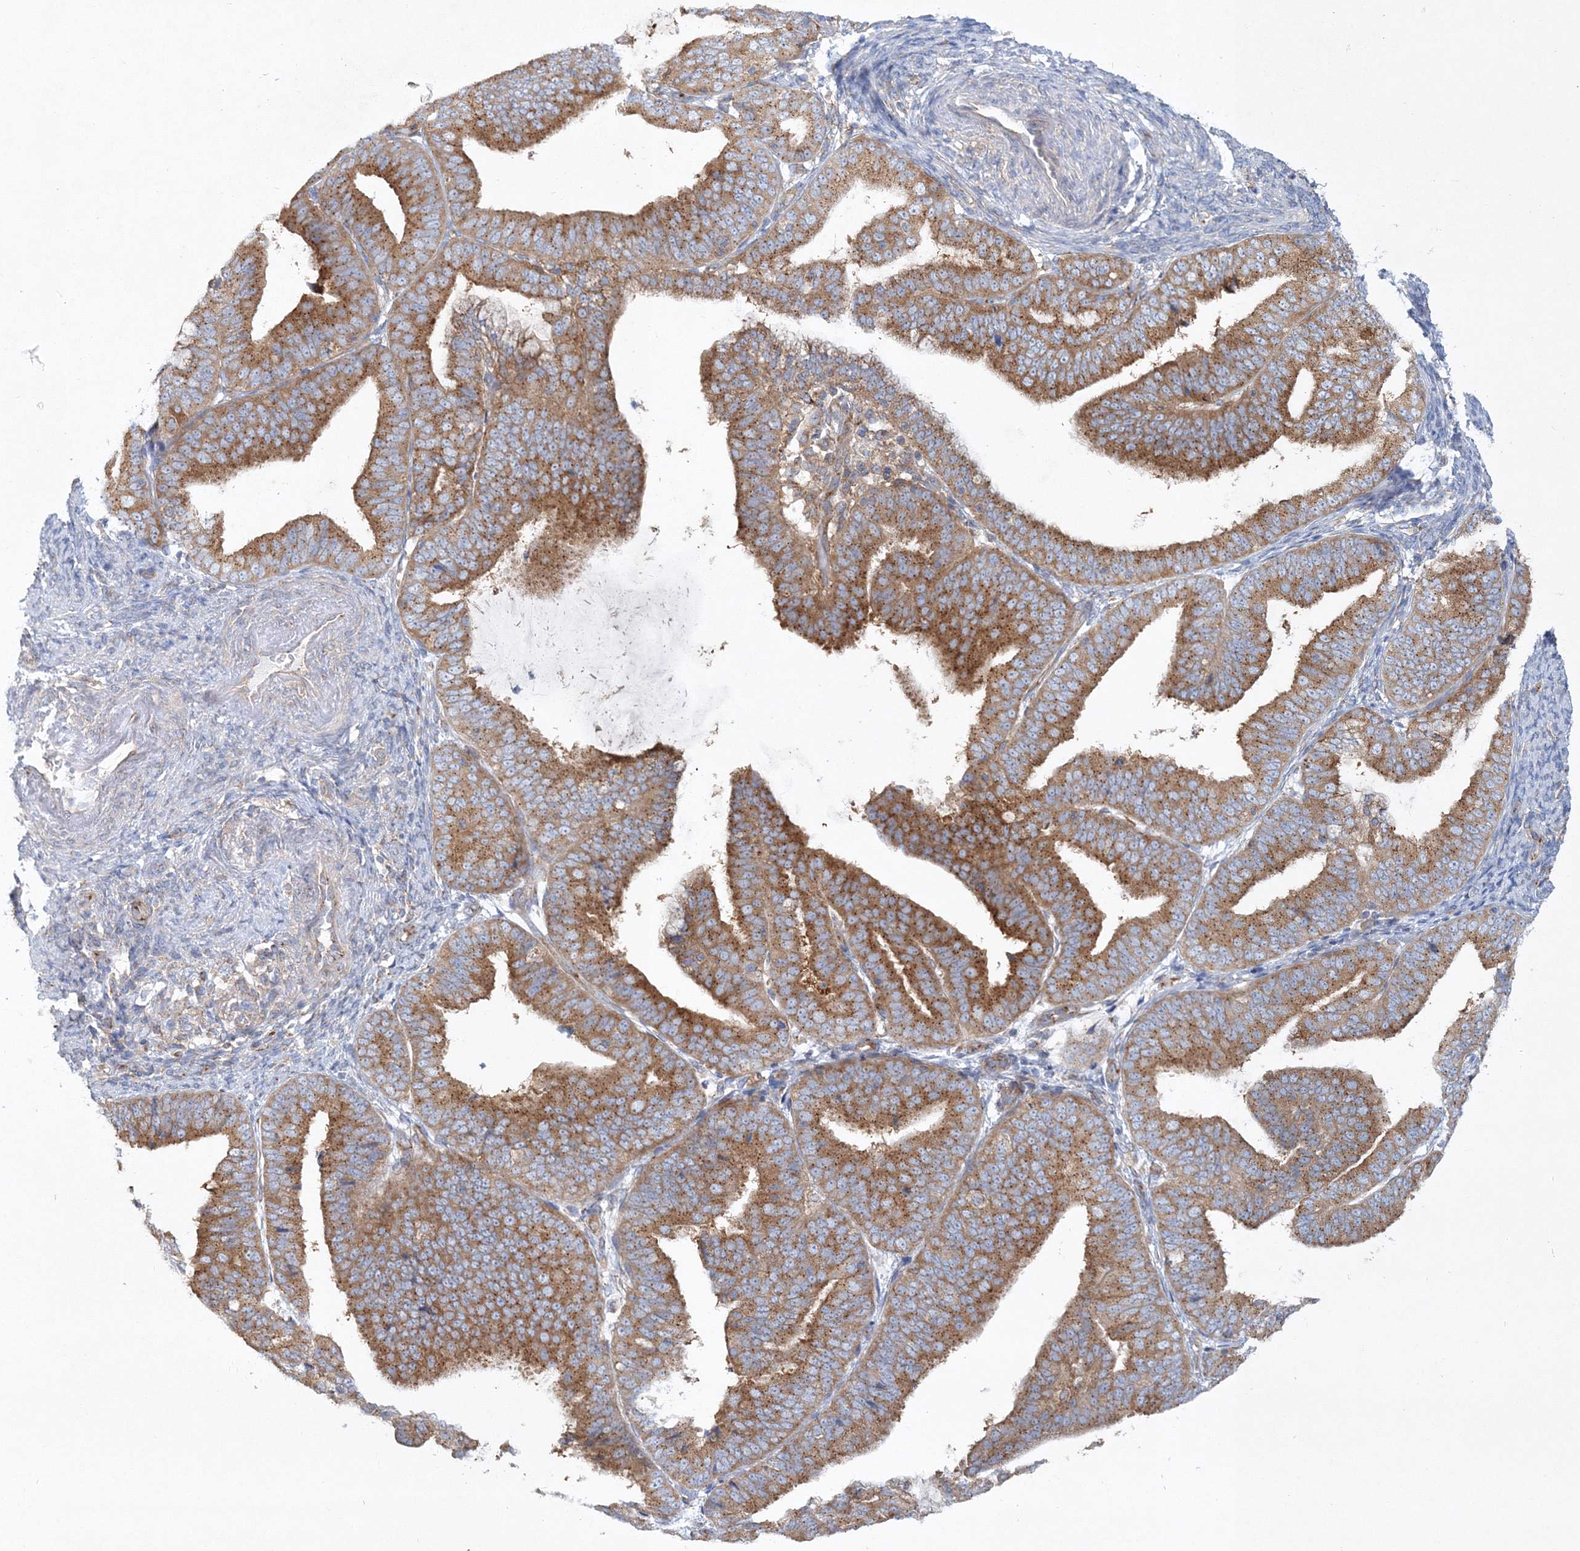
{"staining": {"intensity": "strong", "quantity": ">75%", "location": "cytoplasmic/membranous"}, "tissue": "endometrial cancer", "cell_type": "Tumor cells", "image_type": "cancer", "snomed": [{"axis": "morphology", "description": "Adenocarcinoma, NOS"}, {"axis": "topography", "description": "Endometrium"}], "caption": "This is a photomicrograph of immunohistochemistry (IHC) staining of endometrial cancer (adenocarcinoma), which shows strong expression in the cytoplasmic/membranous of tumor cells.", "gene": "SEC23IP", "patient": {"sex": "female", "age": 63}}